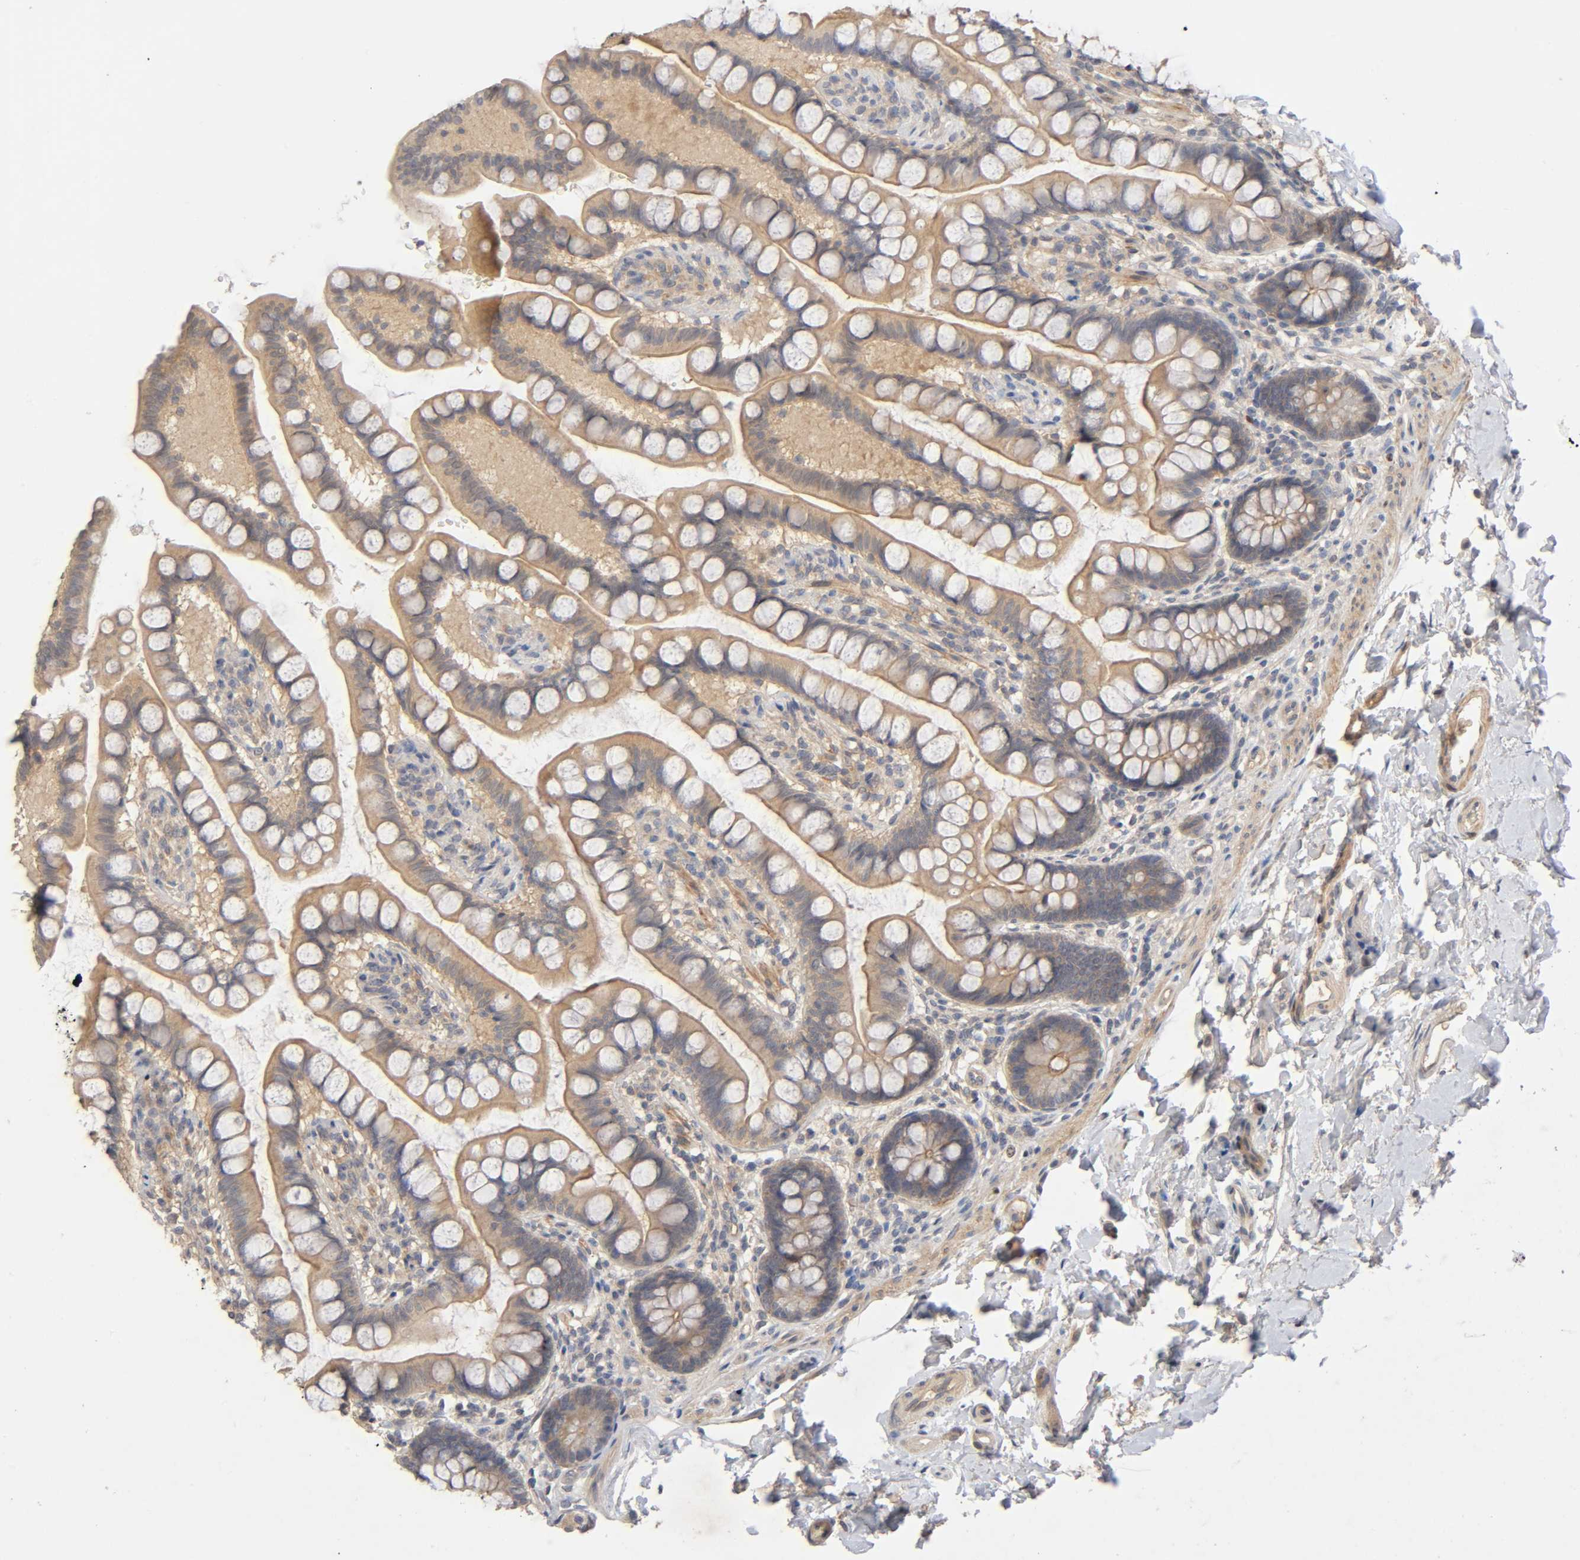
{"staining": {"intensity": "moderate", "quantity": ">75%", "location": "cytoplasmic/membranous"}, "tissue": "small intestine", "cell_type": "Glandular cells", "image_type": "normal", "snomed": [{"axis": "morphology", "description": "Normal tissue, NOS"}, {"axis": "topography", "description": "Small intestine"}], "caption": "A medium amount of moderate cytoplasmic/membranous positivity is present in approximately >75% of glandular cells in unremarkable small intestine. (IHC, brightfield microscopy, high magnification).", "gene": "CPB2", "patient": {"sex": "female", "age": 58}}